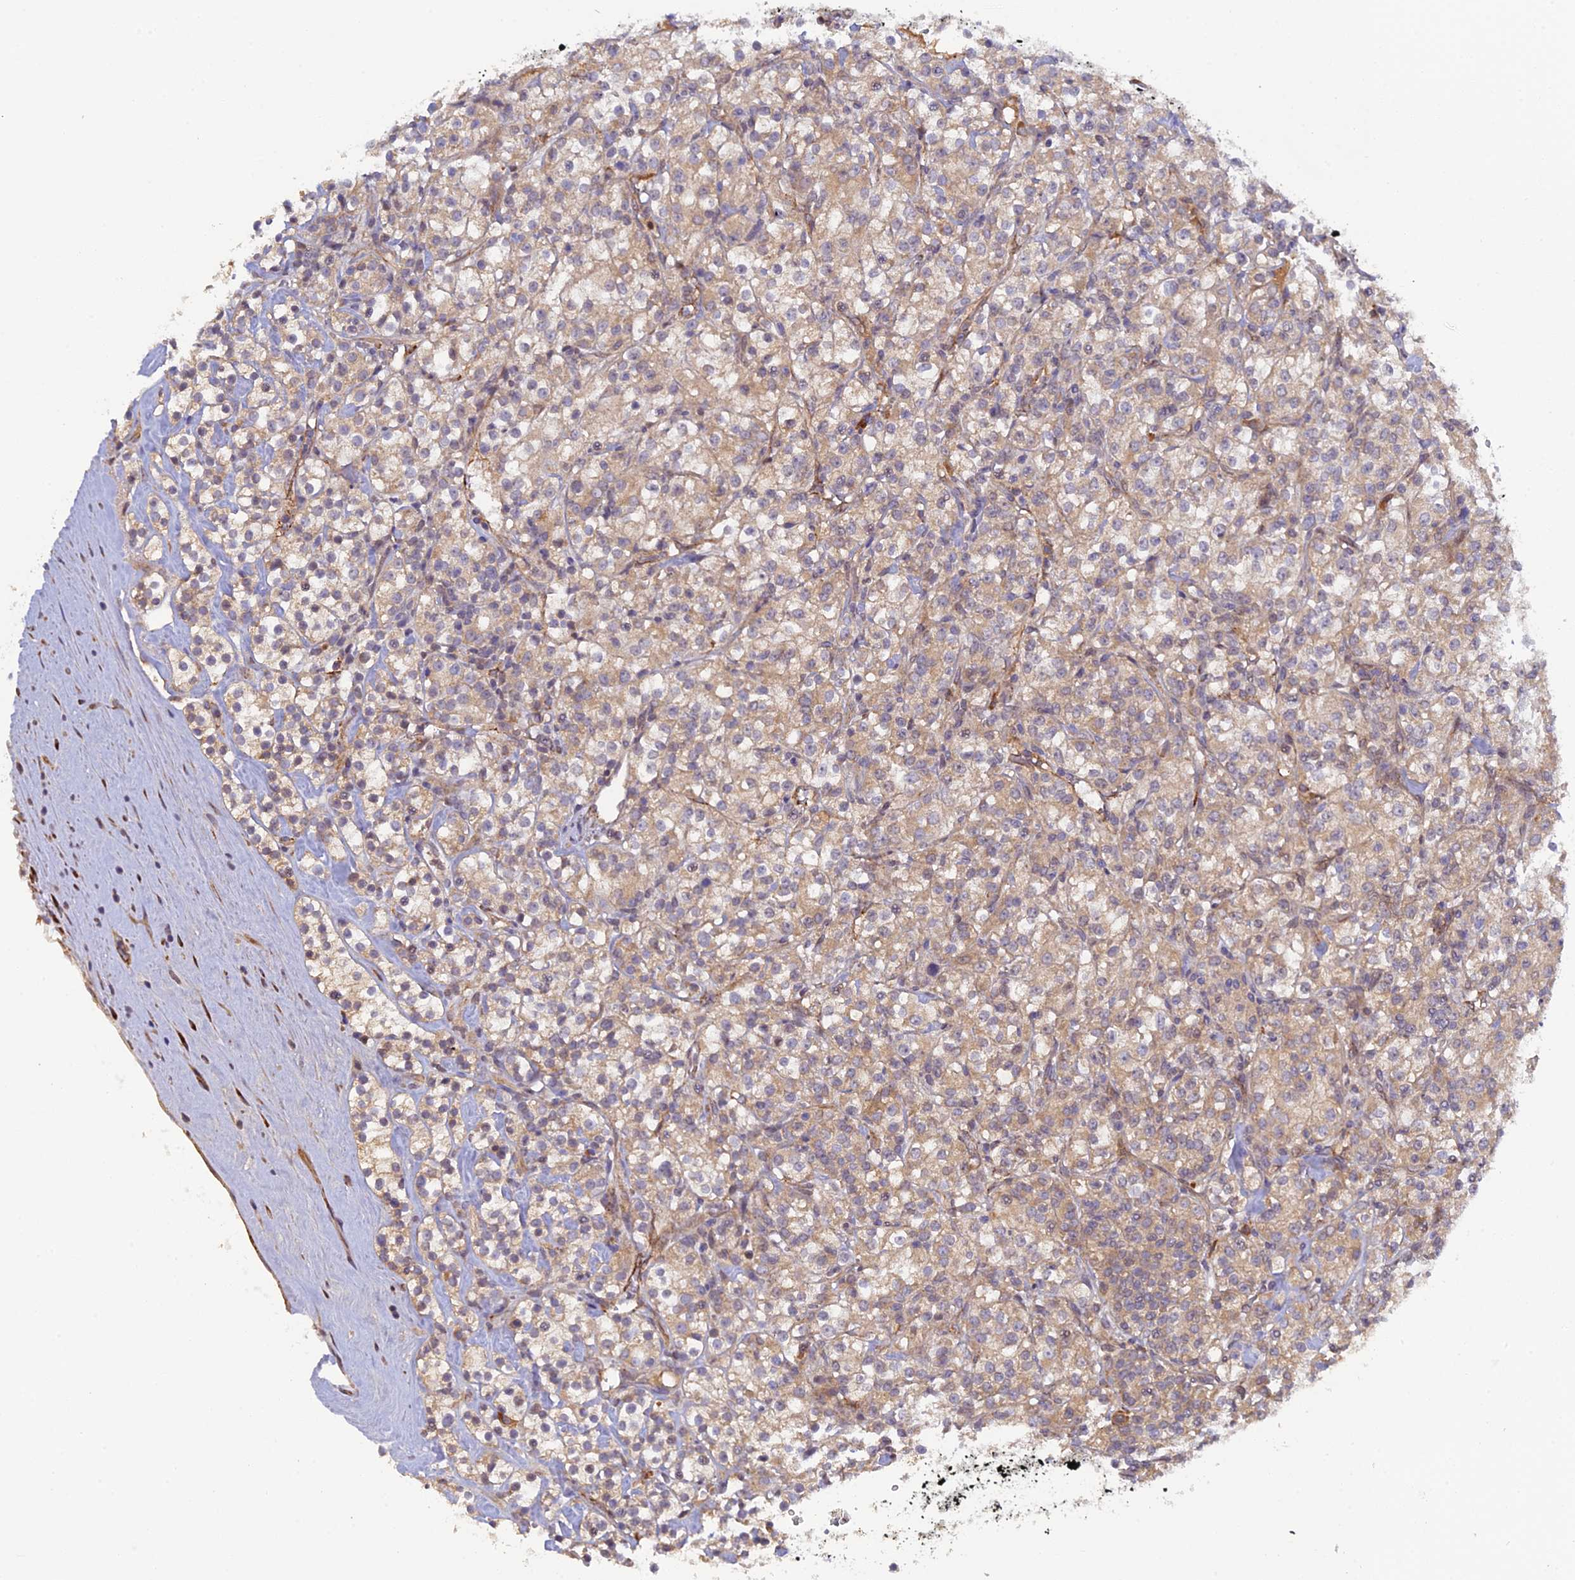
{"staining": {"intensity": "weak", "quantity": "25%-75%", "location": "cytoplasmic/membranous"}, "tissue": "renal cancer", "cell_type": "Tumor cells", "image_type": "cancer", "snomed": [{"axis": "morphology", "description": "Adenocarcinoma, NOS"}, {"axis": "topography", "description": "Kidney"}], "caption": "Human renal cancer stained with a protein marker displays weak staining in tumor cells.", "gene": "P3H3", "patient": {"sex": "male", "age": 77}}